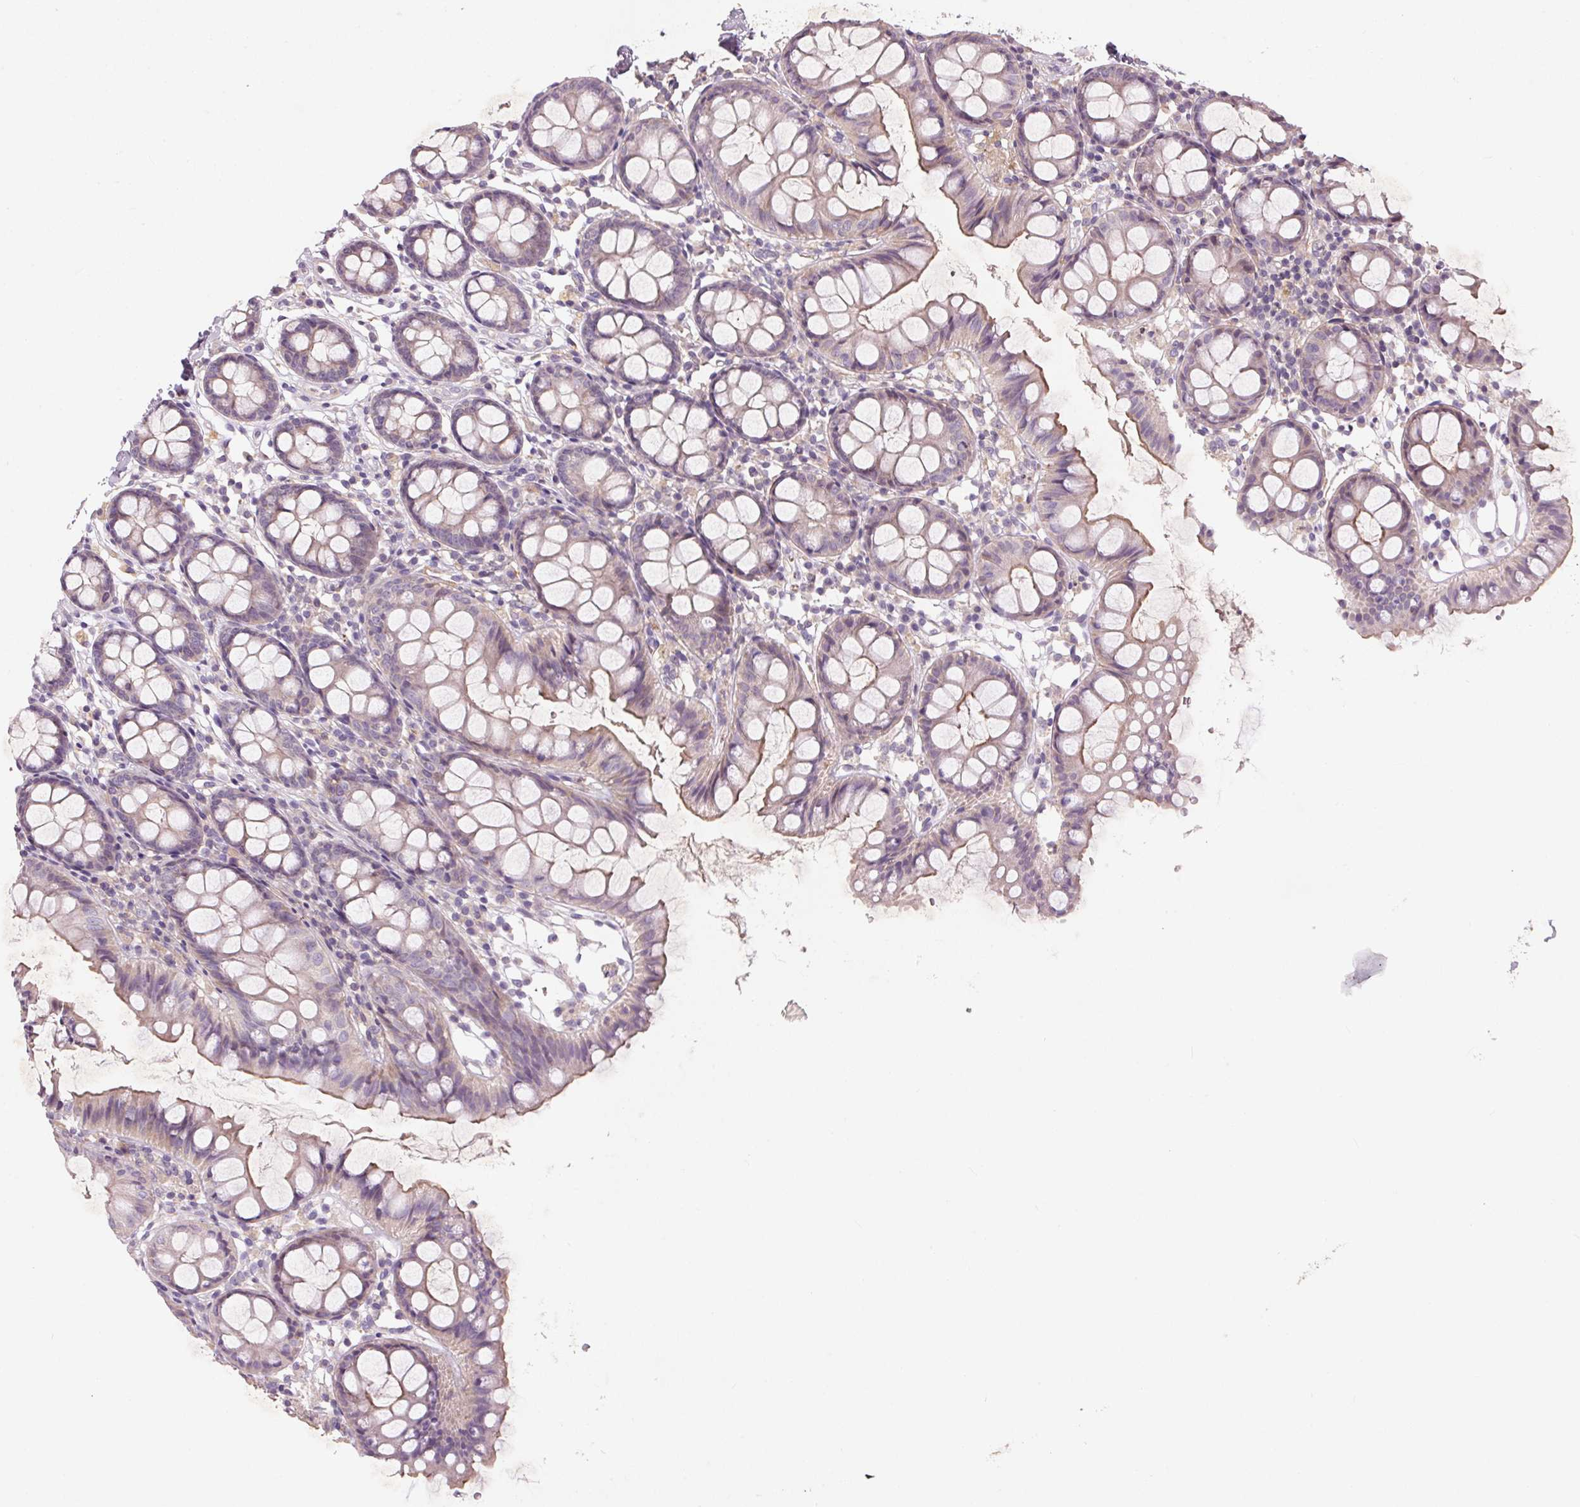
{"staining": {"intensity": "weak", "quantity": ">75%", "location": "cytoplasmic/membranous"}, "tissue": "colon", "cell_type": "Endothelial cells", "image_type": "normal", "snomed": [{"axis": "morphology", "description": "Normal tissue, NOS"}, {"axis": "topography", "description": "Colon"}], "caption": "DAB (3,3'-diaminobenzidine) immunohistochemical staining of normal human colon displays weak cytoplasmic/membranous protein expression in about >75% of endothelial cells.", "gene": "KCNK15", "patient": {"sex": "female", "age": 84}}